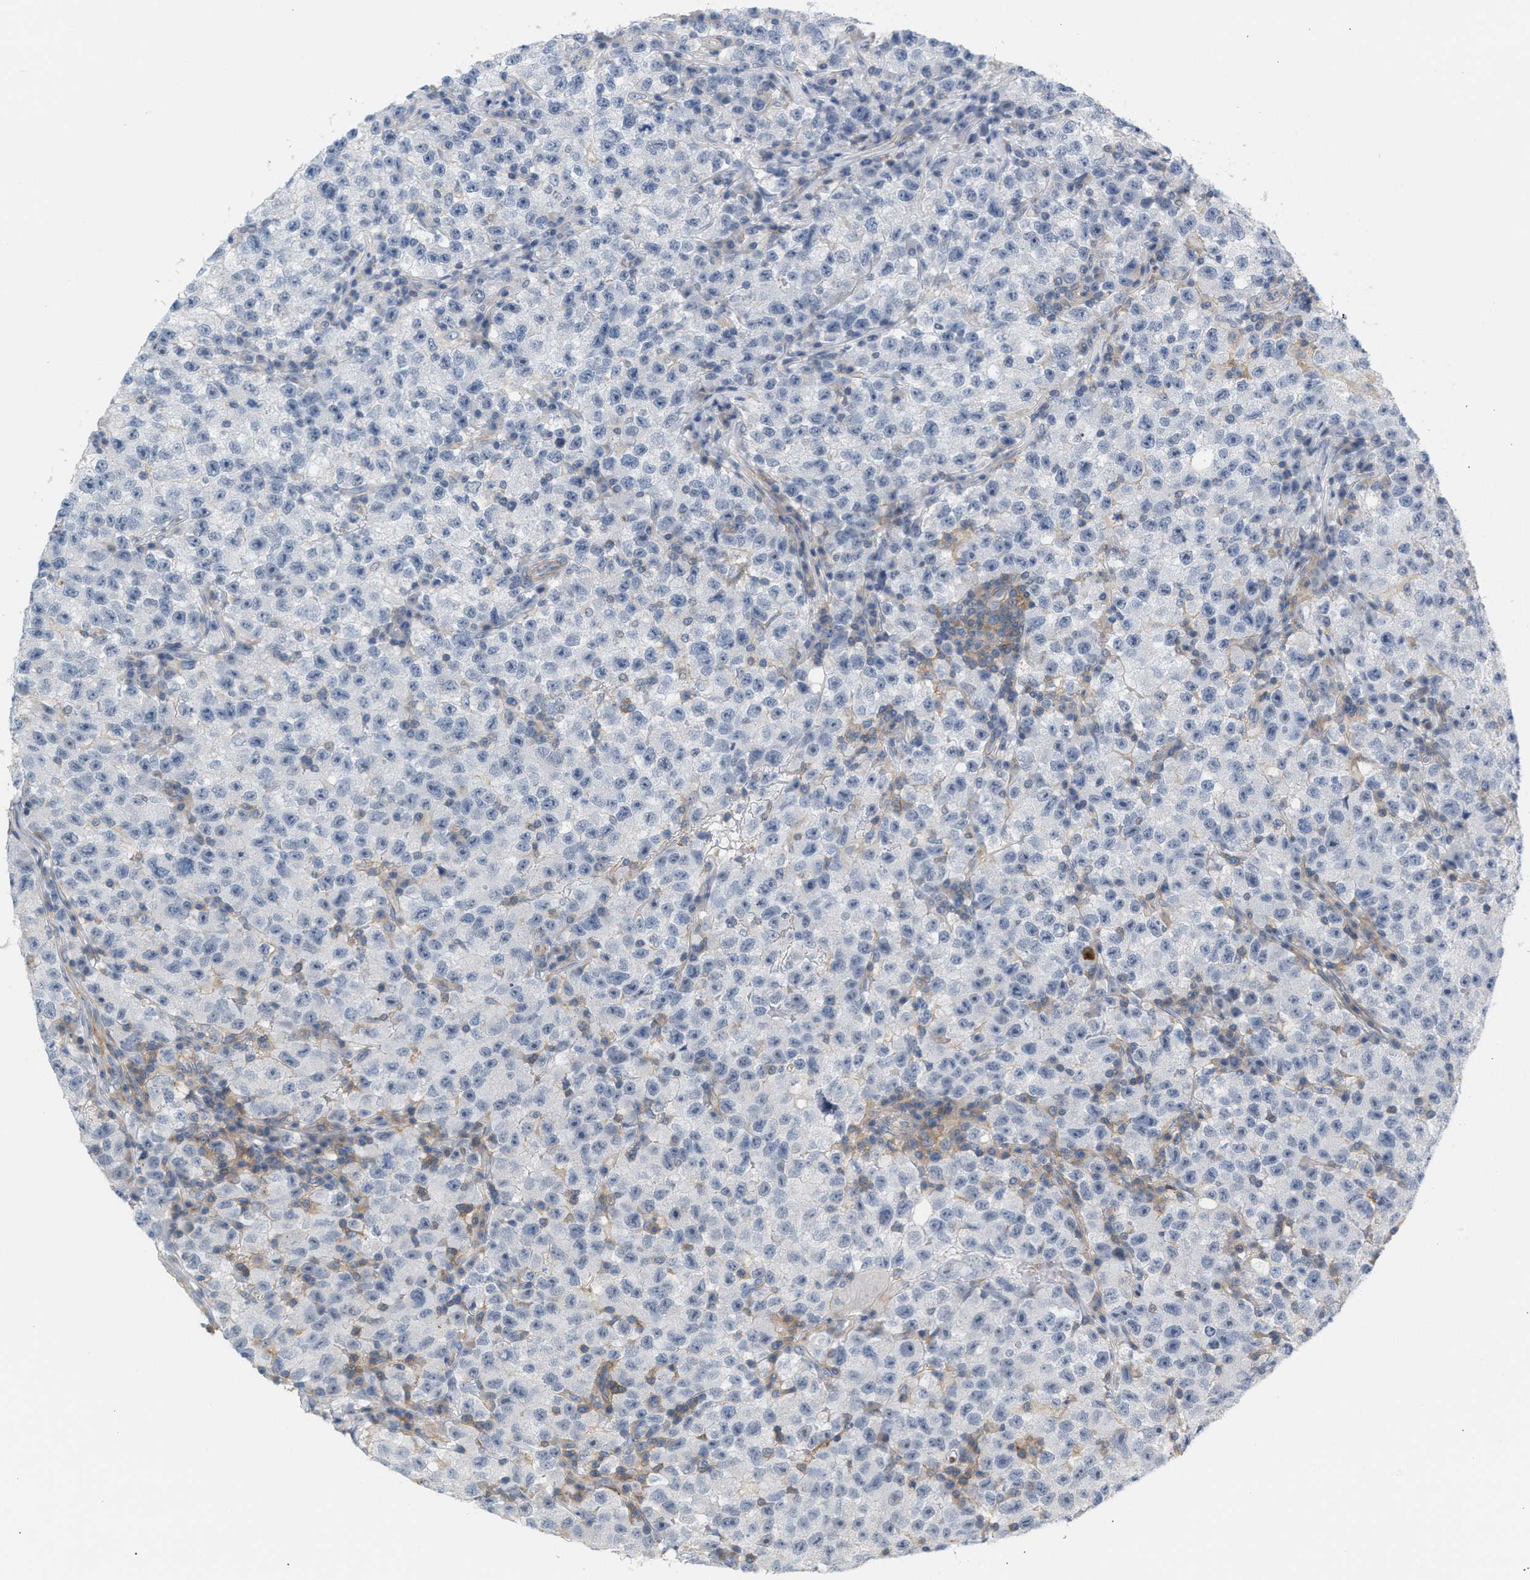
{"staining": {"intensity": "negative", "quantity": "none", "location": "none"}, "tissue": "testis cancer", "cell_type": "Tumor cells", "image_type": "cancer", "snomed": [{"axis": "morphology", "description": "Seminoma, NOS"}, {"axis": "topography", "description": "Testis"}], "caption": "Human seminoma (testis) stained for a protein using IHC exhibits no staining in tumor cells.", "gene": "LRCH1", "patient": {"sex": "male", "age": 22}}